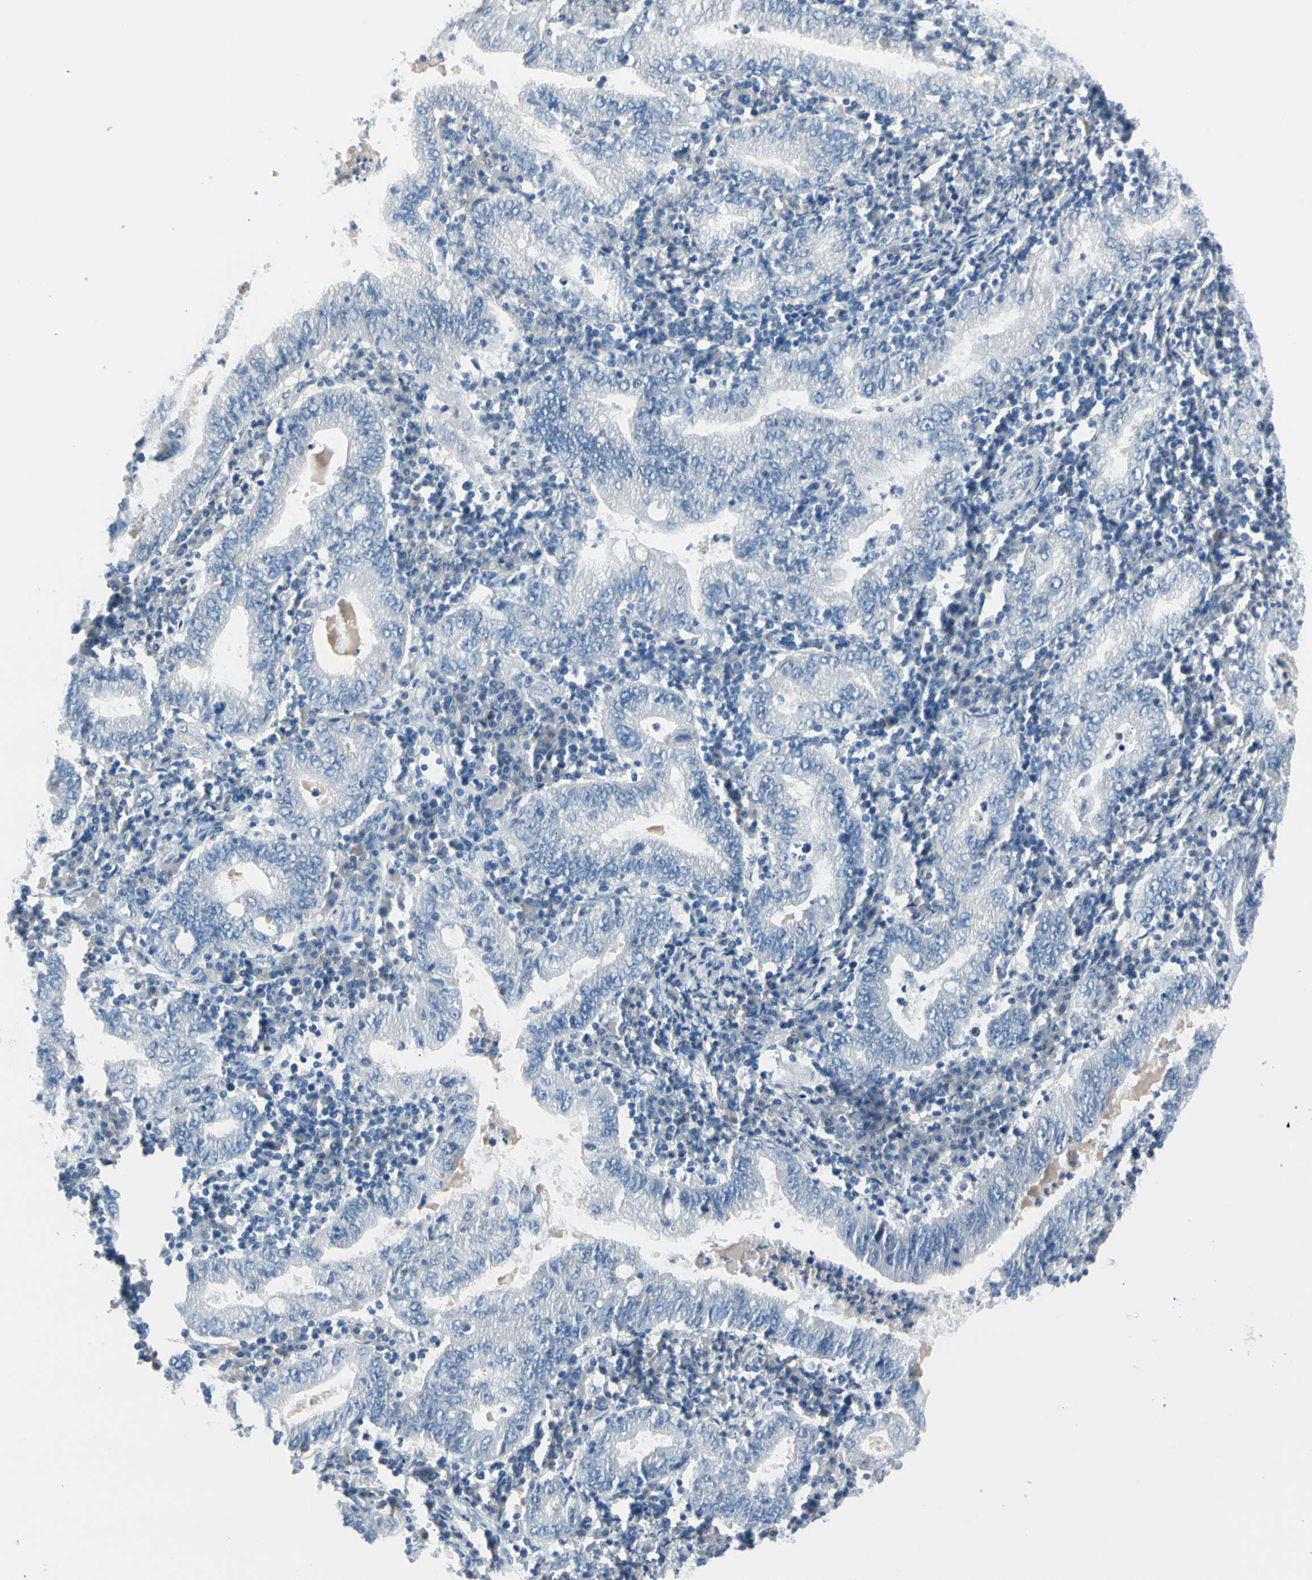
{"staining": {"intensity": "negative", "quantity": "none", "location": "none"}, "tissue": "stomach cancer", "cell_type": "Tumor cells", "image_type": "cancer", "snomed": [{"axis": "morphology", "description": "Normal tissue, NOS"}, {"axis": "morphology", "description": "Adenocarcinoma, NOS"}, {"axis": "topography", "description": "Esophagus"}, {"axis": "topography", "description": "Stomach, upper"}, {"axis": "topography", "description": "Peripheral nerve tissue"}], "caption": "A micrograph of human stomach adenocarcinoma is negative for staining in tumor cells.", "gene": "TPO", "patient": {"sex": "male", "age": 62}}